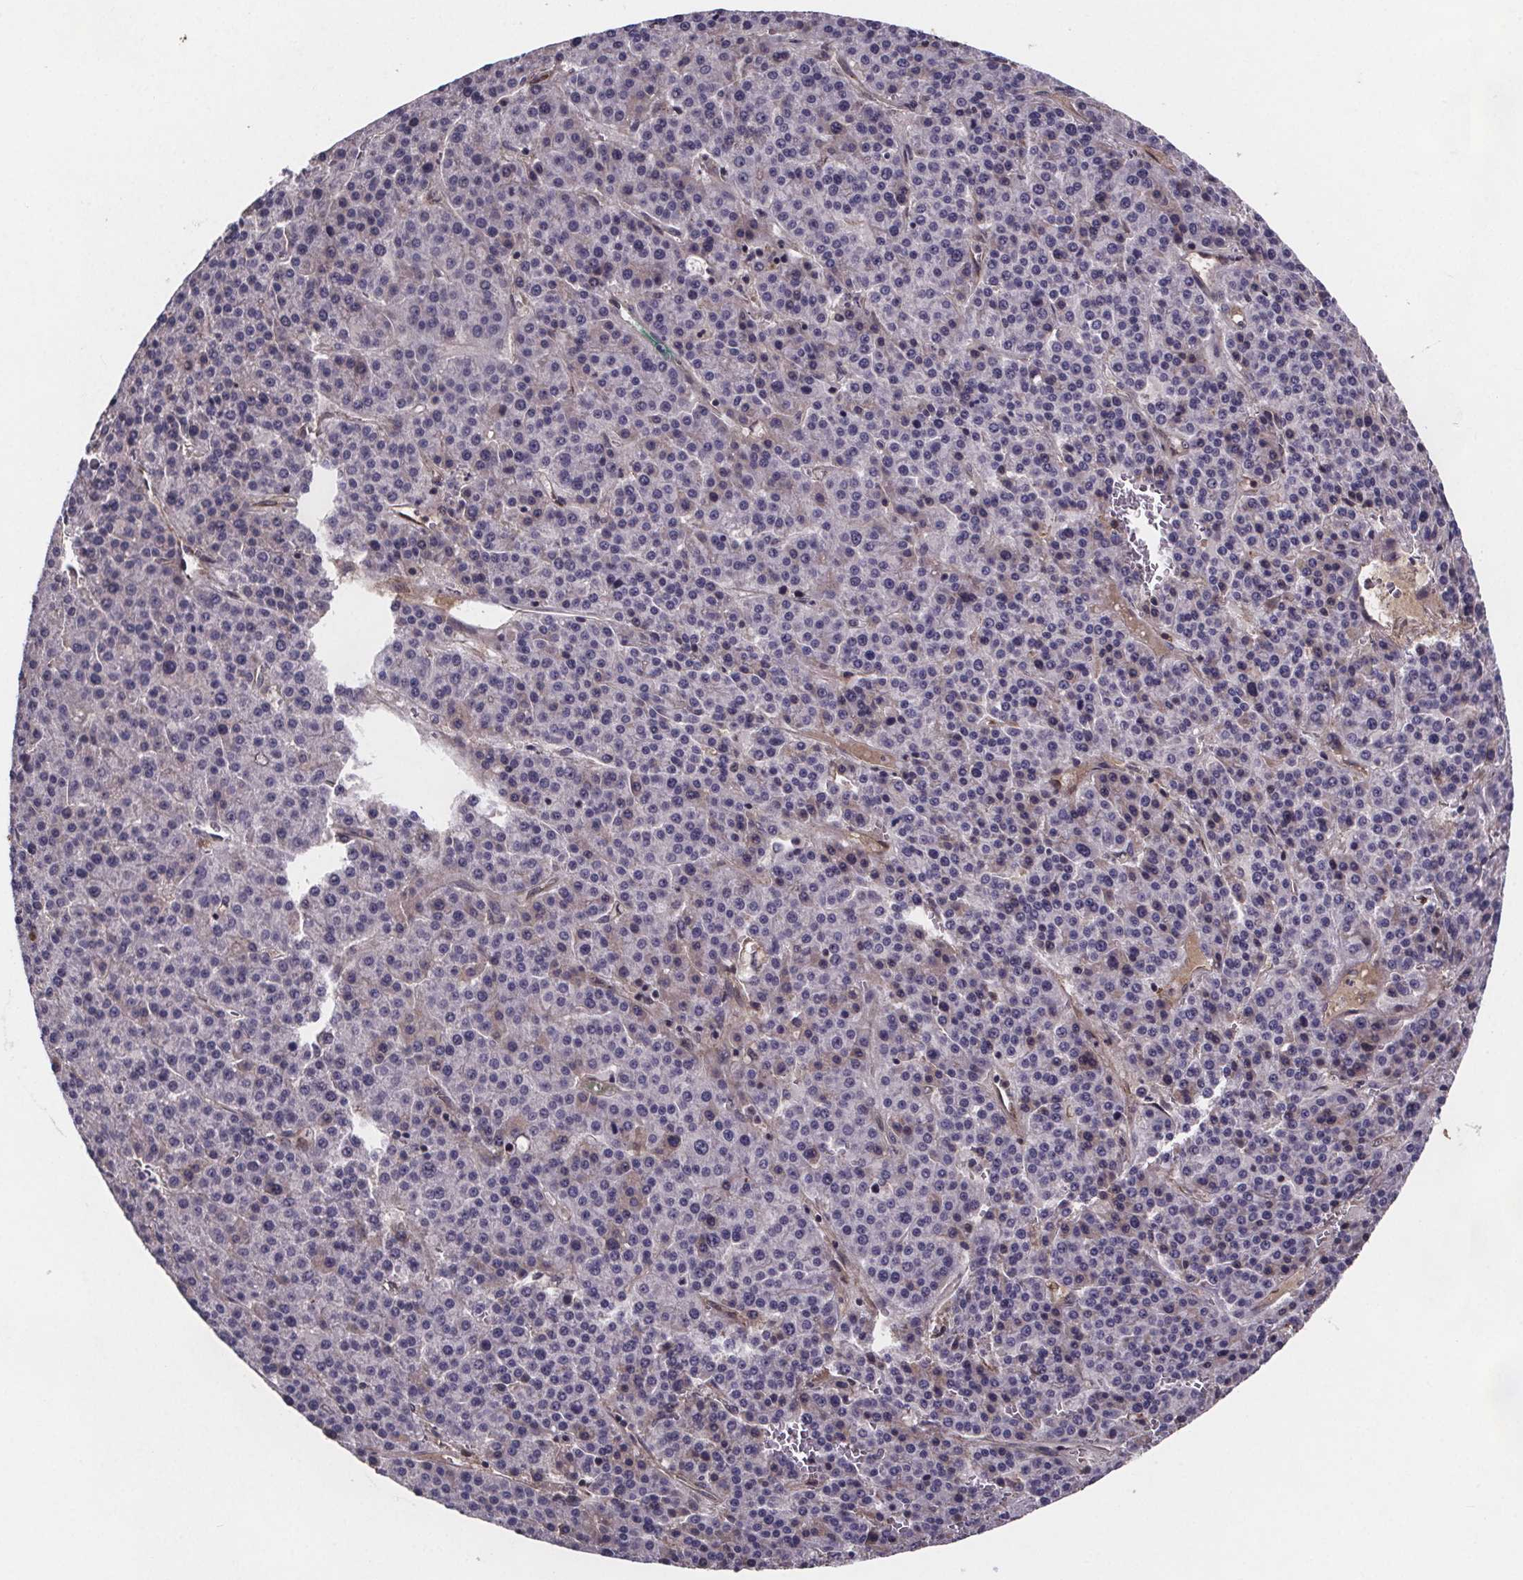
{"staining": {"intensity": "negative", "quantity": "none", "location": "none"}, "tissue": "liver cancer", "cell_type": "Tumor cells", "image_type": "cancer", "snomed": [{"axis": "morphology", "description": "Carcinoma, Hepatocellular, NOS"}, {"axis": "topography", "description": "Liver"}], "caption": "A histopathology image of human liver cancer is negative for staining in tumor cells.", "gene": "FASTKD3", "patient": {"sex": "female", "age": 58}}